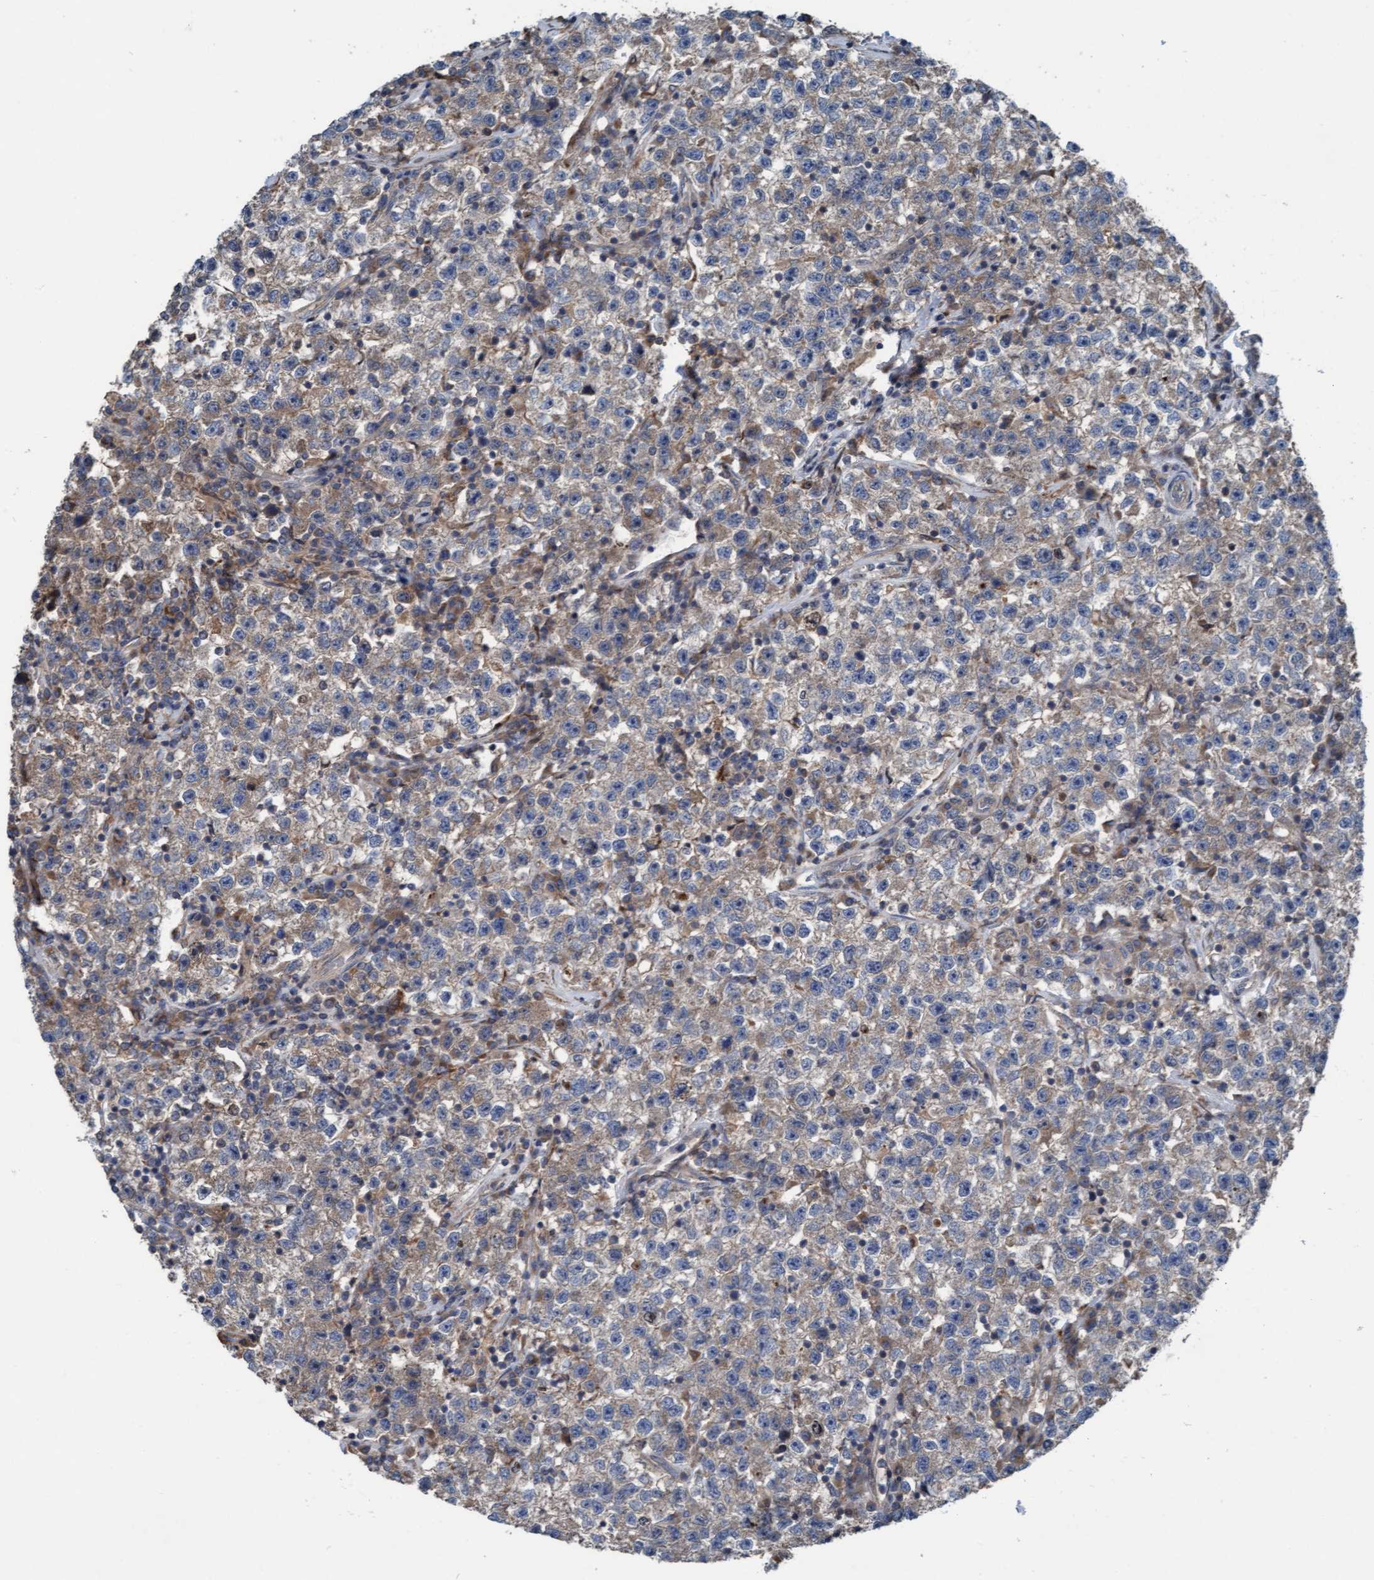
{"staining": {"intensity": "weak", "quantity": "25%-75%", "location": "cytoplasmic/membranous"}, "tissue": "testis cancer", "cell_type": "Tumor cells", "image_type": "cancer", "snomed": [{"axis": "morphology", "description": "Seminoma, NOS"}, {"axis": "topography", "description": "Testis"}], "caption": "Immunohistochemistry staining of seminoma (testis), which exhibits low levels of weak cytoplasmic/membranous positivity in about 25%-75% of tumor cells indicating weak cytoplasmic/membranous protein expression. The staining was performed using DAB (brown) for protein detection and nuclei were counterstained in hematoxylin (blue).", "gene": "KLHL26", "patient": {"sex": "male", "age": 22}}